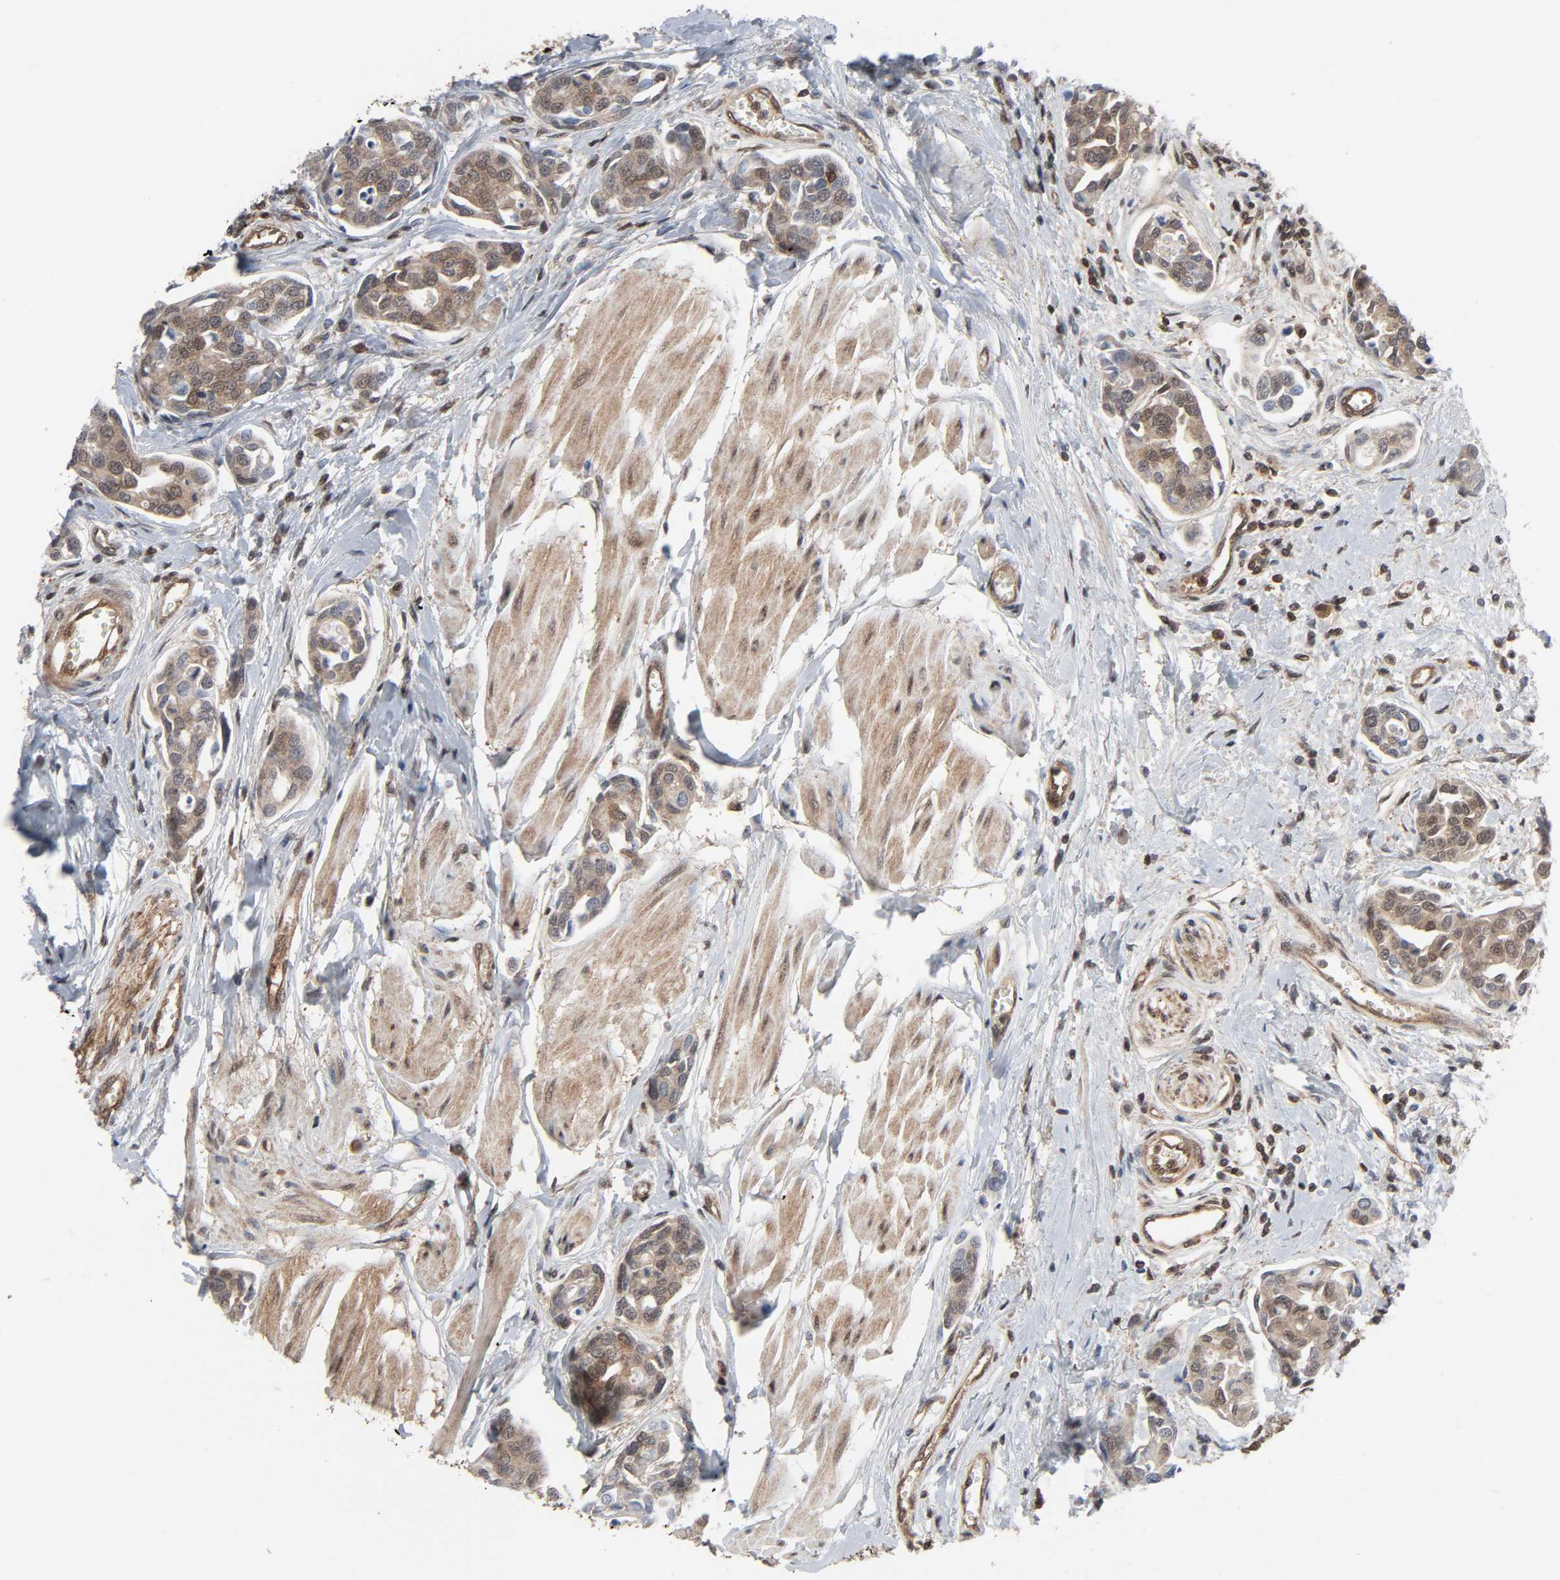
{"staining": {"intensity": "moderate", "quantity": ">75%", "location": "cytoplasmic/membranous,nuclear"}, "tissue": "urothelial cancer", "cell_type": "Tumor cells", "image_type": "cancer", "snomed": [{"axis": "morphology", "description": "Urothelial carcinoma, High grade"}, {"axis": "topography", "description": "Urinary bladder"}], "caption": "IHC of human high-grade urothelial carcinoma demonstrates medium levels of moderate cytoplasmic/membranous and nuclear positivity in approximately >75% of tumor cells.", "gene": "GSK3A", "patient": {"sex": "male", "age": 78}}